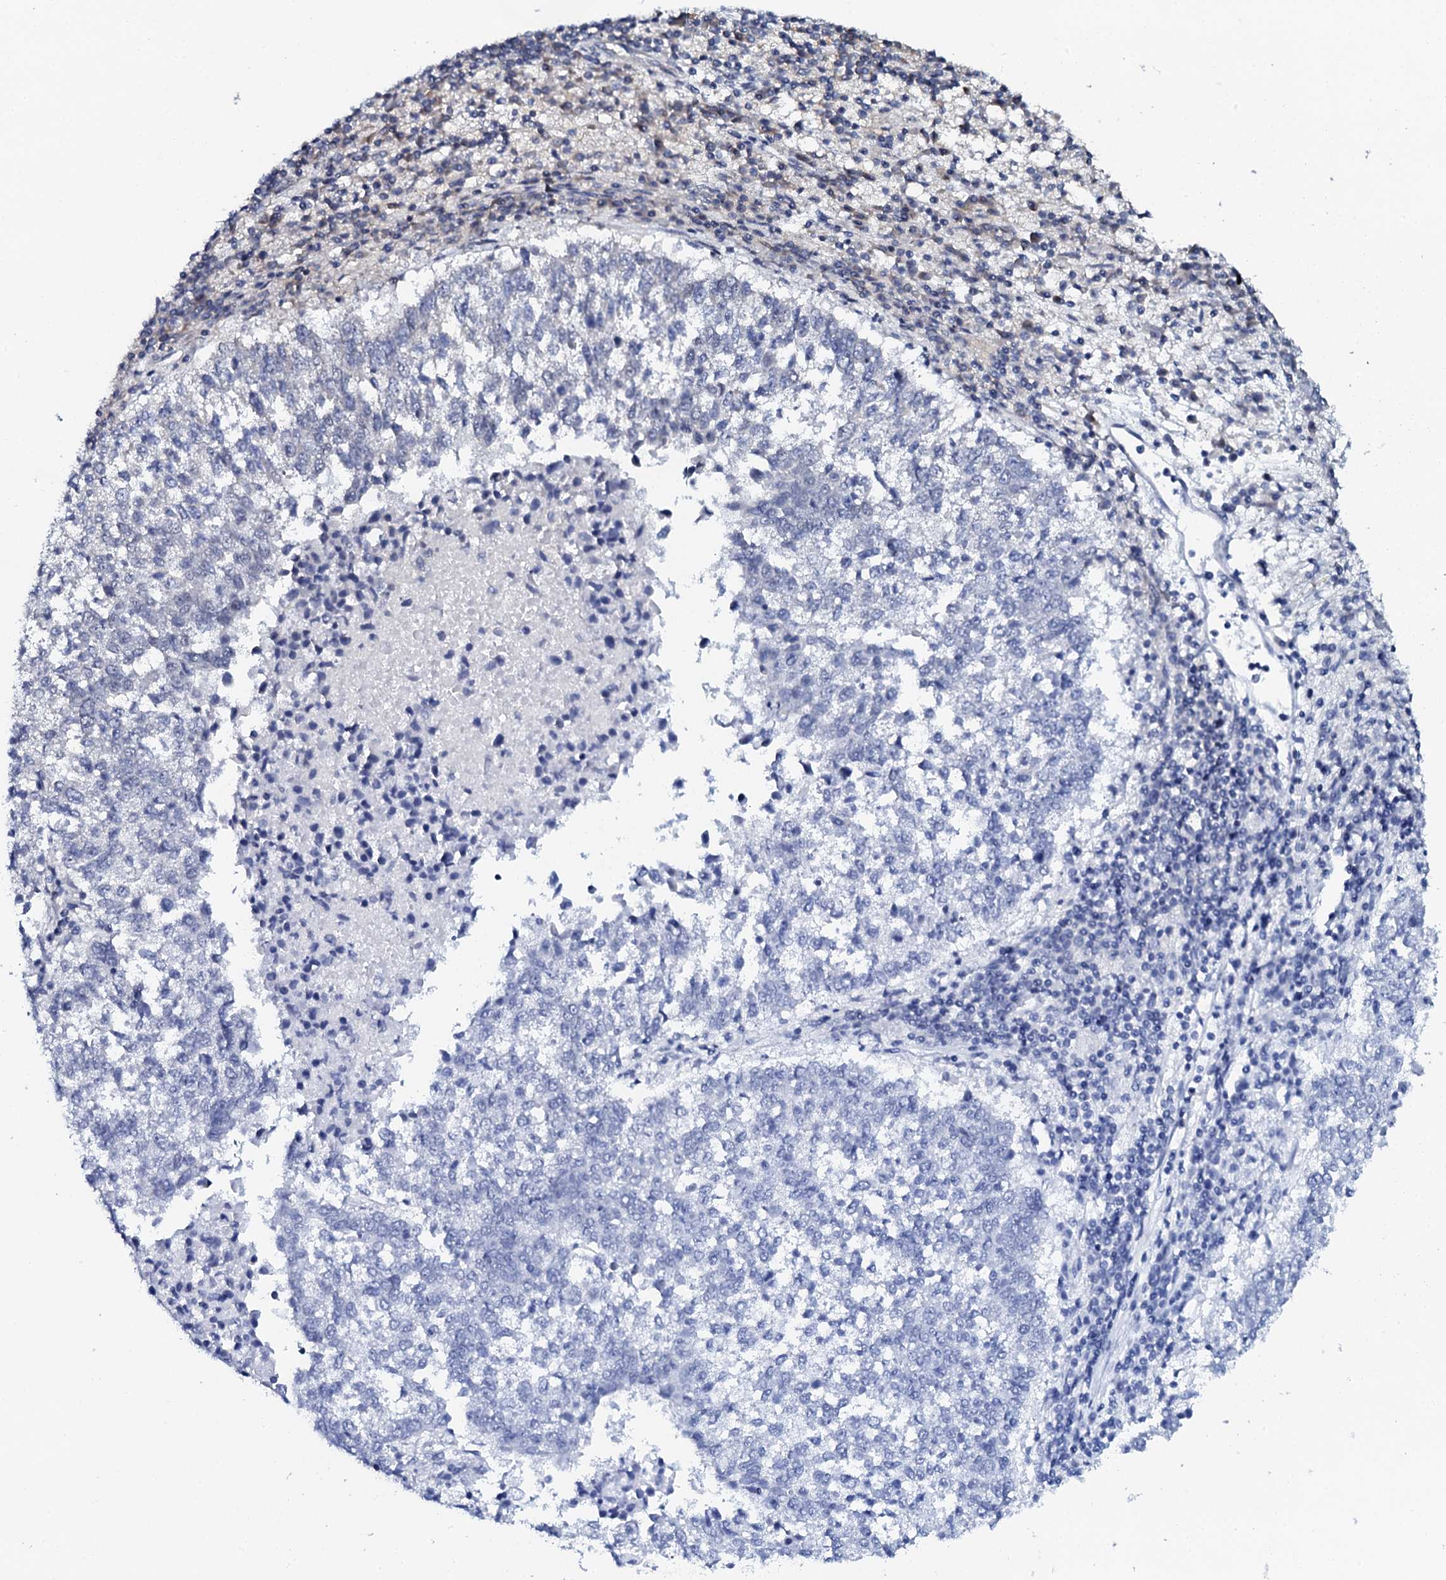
{"staining": {"intensity": "negative", "quantity": "none", "location": "none"}, "tissue": "lung cancer", "cell_type": "Tumor cells", "image_type": "cancer", "snomed": [{"axis": "morphology", "description": "Squamous cell carcinoma, NOS"}, {"axis": "topography", "description": "Lung"}], "caption": "This is an immunohistochemistry photomicrograph of human lung cancer (squamous cell carcinoma). There is no positivity in tumor cells.", "gene": "FAM111A", "patient": {"sex": "male", "age": 73}}